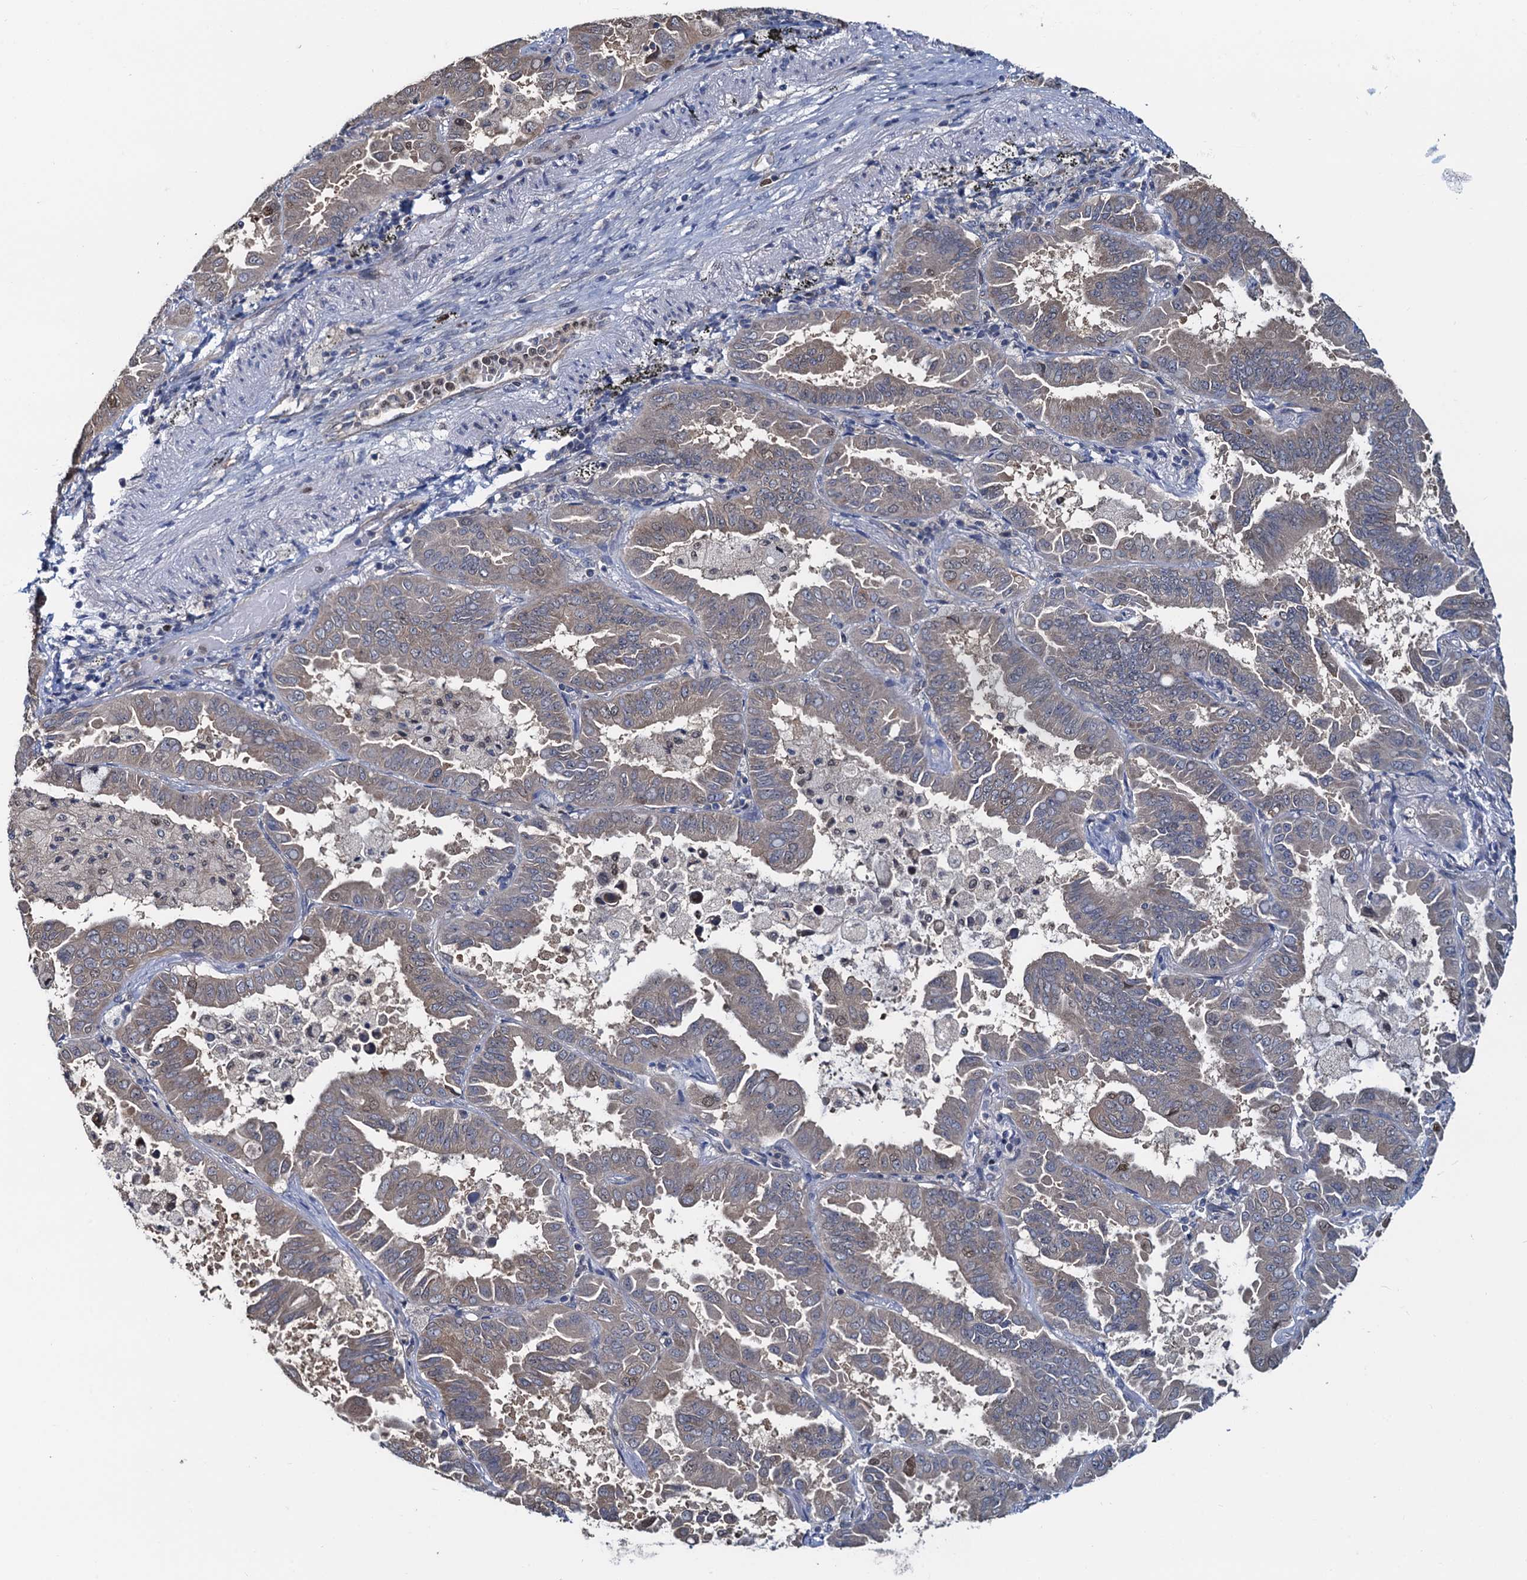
{"staining": {"intensity": "weak", "quantity": "<25%", "location": "nuclear"}, "tissue": "lung cancer", "cell_type": "Tumor cells", "image_type": "cancer", "snomed": [{"axis": "morphology", "description": "Adenocarcinoma, NOS"}, {"axis": "topography", "description": "Lung"}], "caption": "IHC image of lung cancer (adenocarcinoma) stained for a protein (brown), which reveals no positivity in tumor cells.", "gene": "RNF125", "patient": {"sex": "male", "age": 64}}